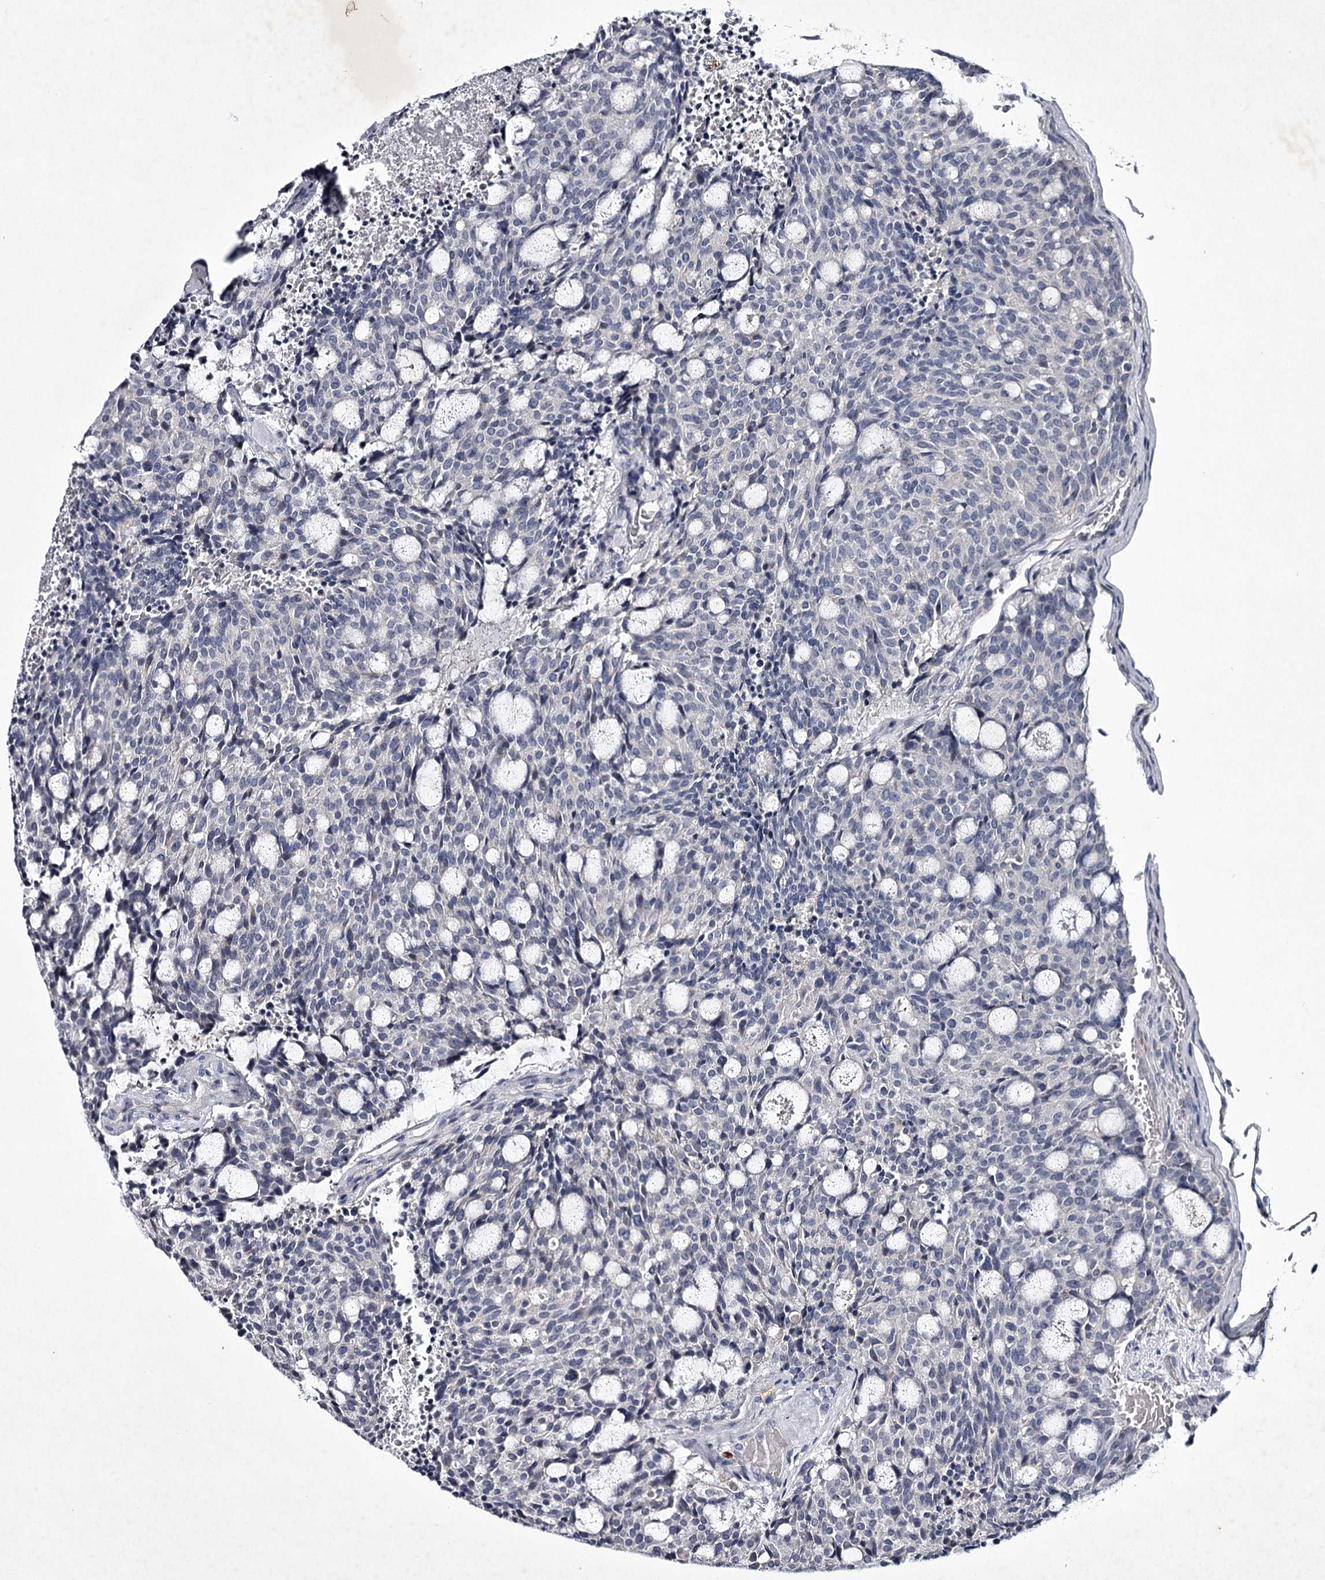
{"staining": {"intensity": "negative", "quantity": "none", "location": "none"}, "tissue": "carcinoid", "cell_type": "Tumor cells", "image_type": "cancer", "snomed": [{"axis": "morphology", "description": "Carcinoid, malignant, NOS"}, {"axis": "topography", "description": "Pancreas"}], "caption": "High magnification brightfield microscopy of carcinoid stained with DAB (3,3'-diaminobenzidine) (brown) and counterstained with hematoxylin (blue): tumor cells show no significant positivity.", "gene": "FDXACB1", "patient": {"sex": "female", "age": 54}}